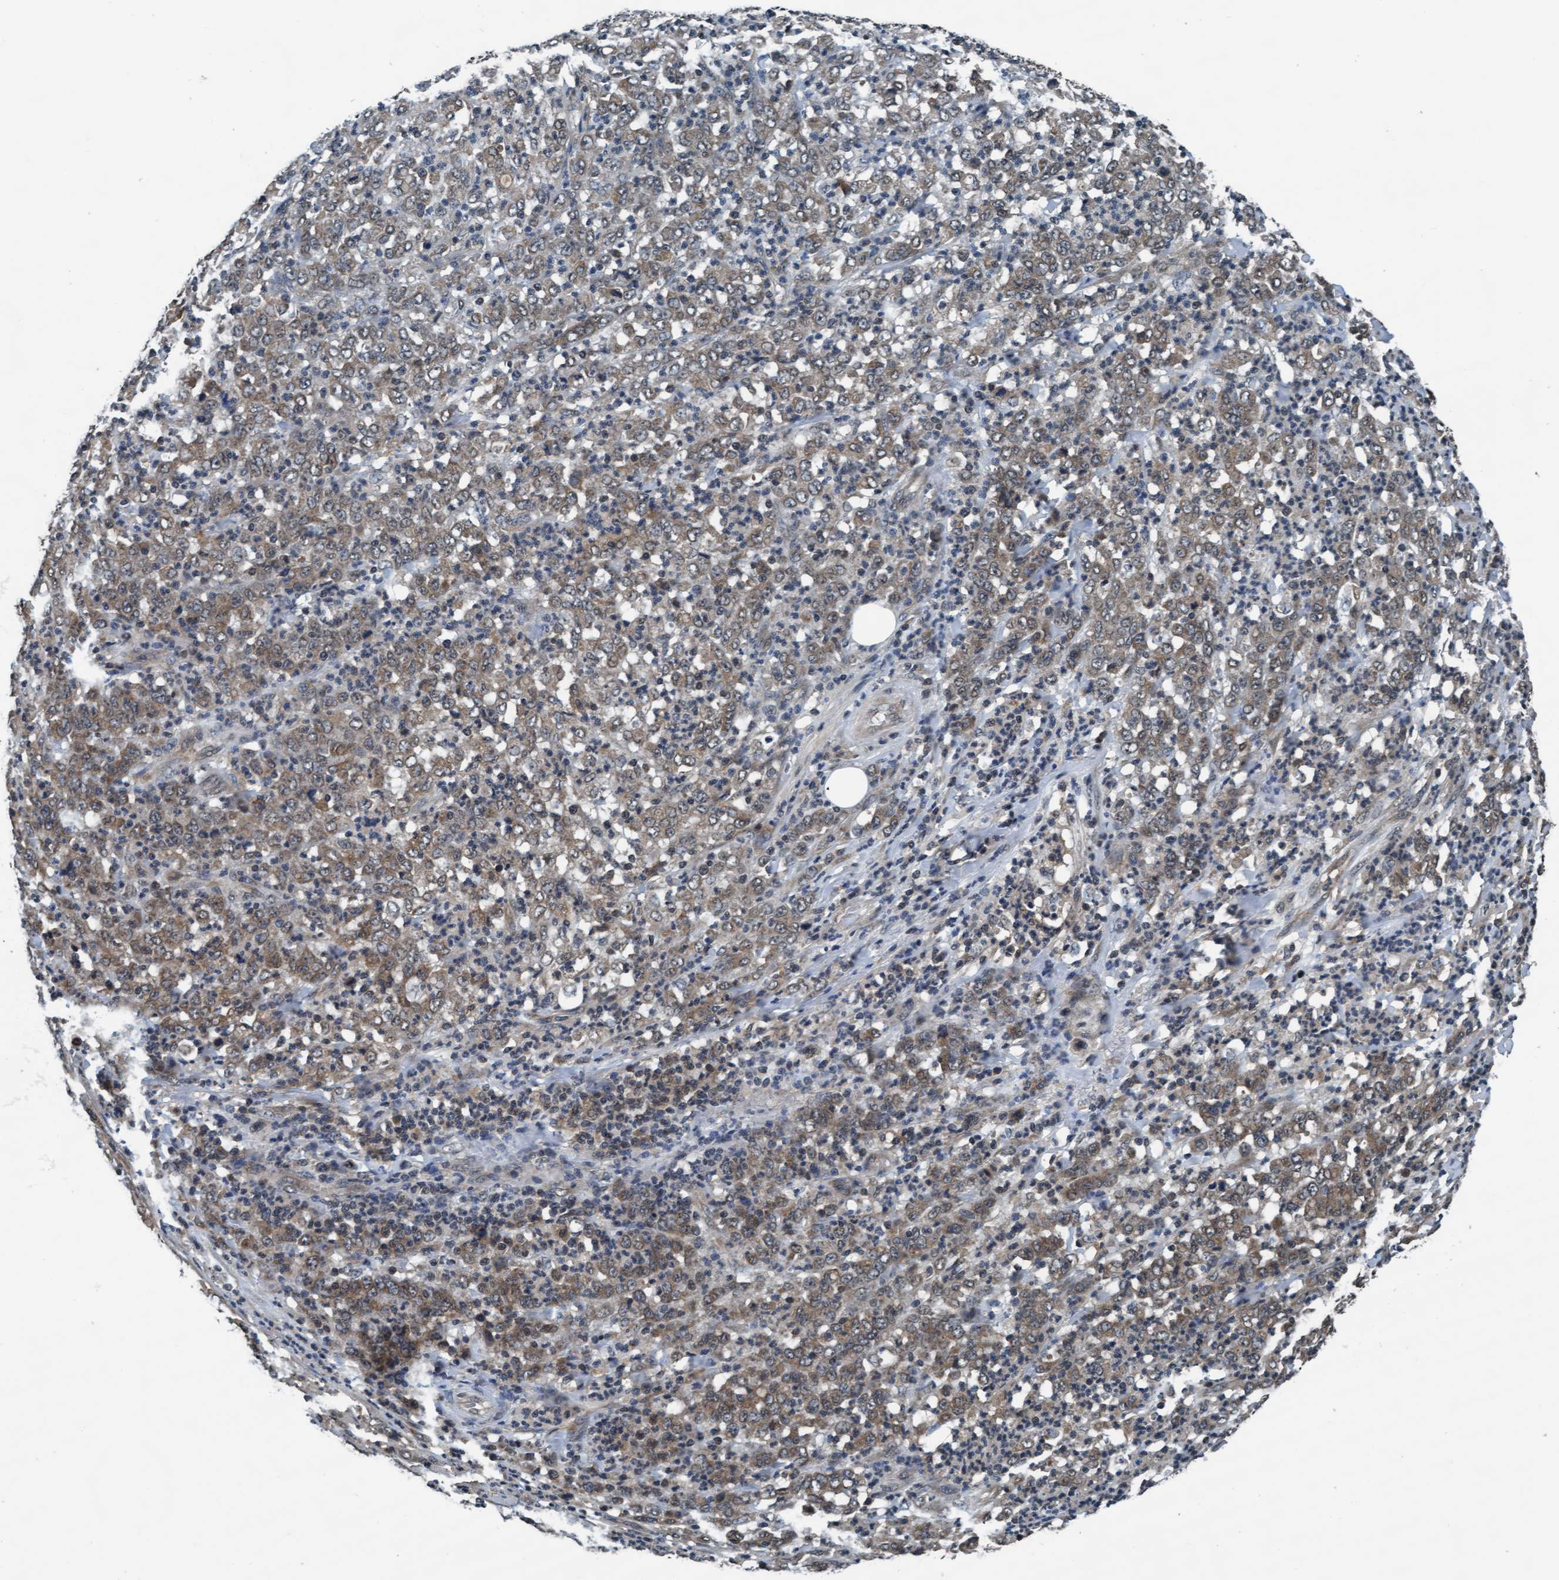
{"staining": {"intensity": "moderate", "quantity": ">75%", "location": "cytoplasmic/membranous,nuclear"}, "tissue": "stomach cancer", "cell_type": "Tumor cells", "image_type": "cancer", "snomed": [{"axis": "morphology", "description": "Adenocarcinoma, NOS"}, {"axis": "topography", "description": "Stomach, lower"}], "caption": "Protein positivity by immunohistochemistry (IHC) demonstrates moderate cytoplasmic/membranous and nuclear staining in approximately >75% of tumor cells in stomach adenocarcinoma. (Brightfield microscopy of DAB IHC at high magnification).", "gene": "WASF1", "patient": {"sex": "female", "age": 71}}